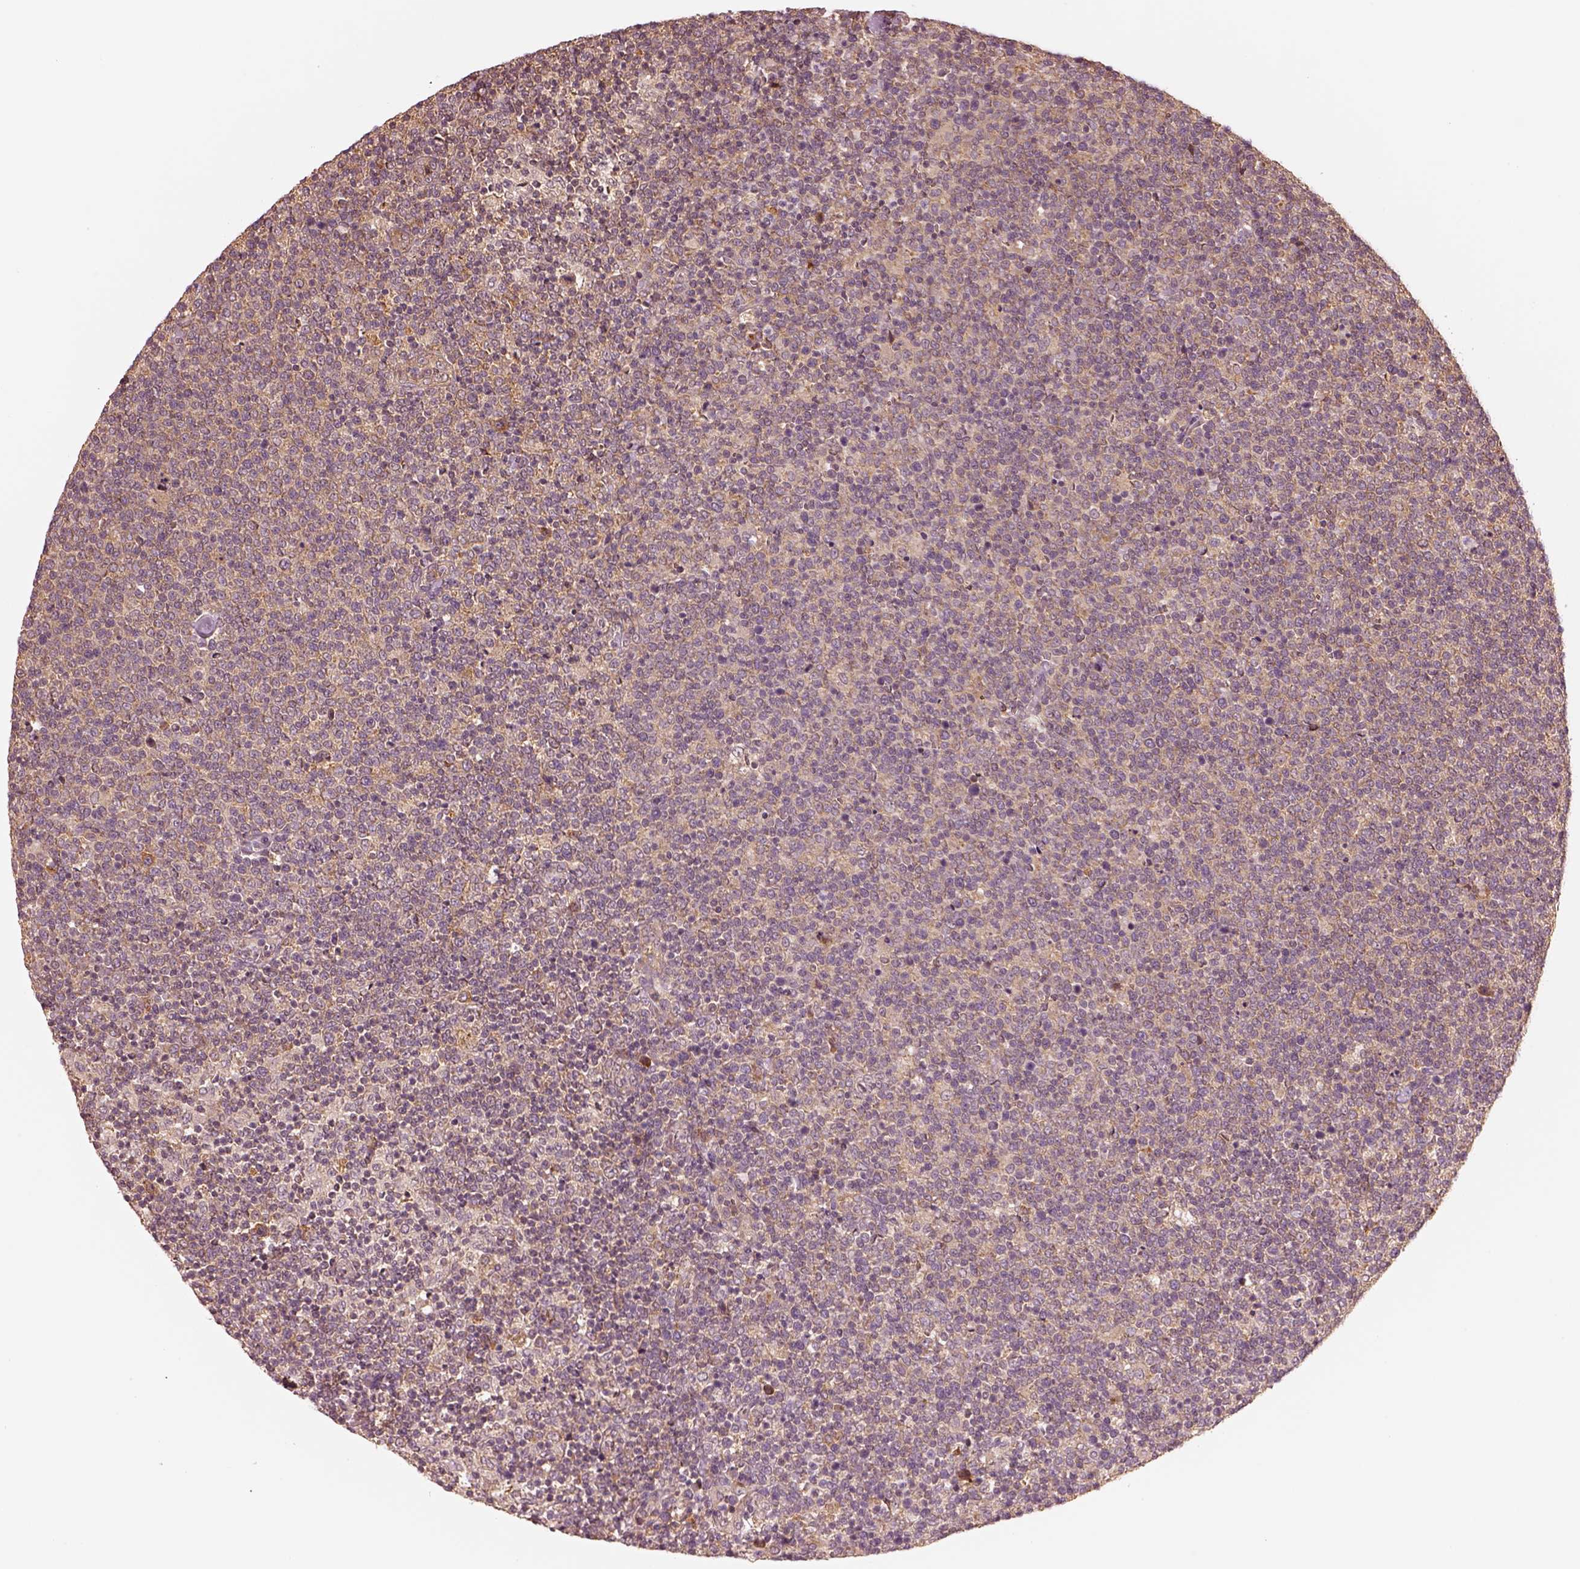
{"staining": {"intensity": "weak", "quantity": ">75%", "location": "cytoplasmic/membranous"}, "tissue": "lymphoma", "cell_type": "Tumor cells", "image_type": "cancer", "snomed": [{"axis": "morphology", "description": "Malignant lymphoma, non-Hodgkin's type, High grade"}, {"axis": "topography", "description": "Lymph node"}], "caption": "Immunohistochemical staining of malignant lymphoma, non-Hodgkin's type (high-grade) exhibits weak cytoplasmic/membranous protein expression in about >75% of tumor cells.", "gene": "RPS5", "patient": {"sex": "male", "age": 61}}